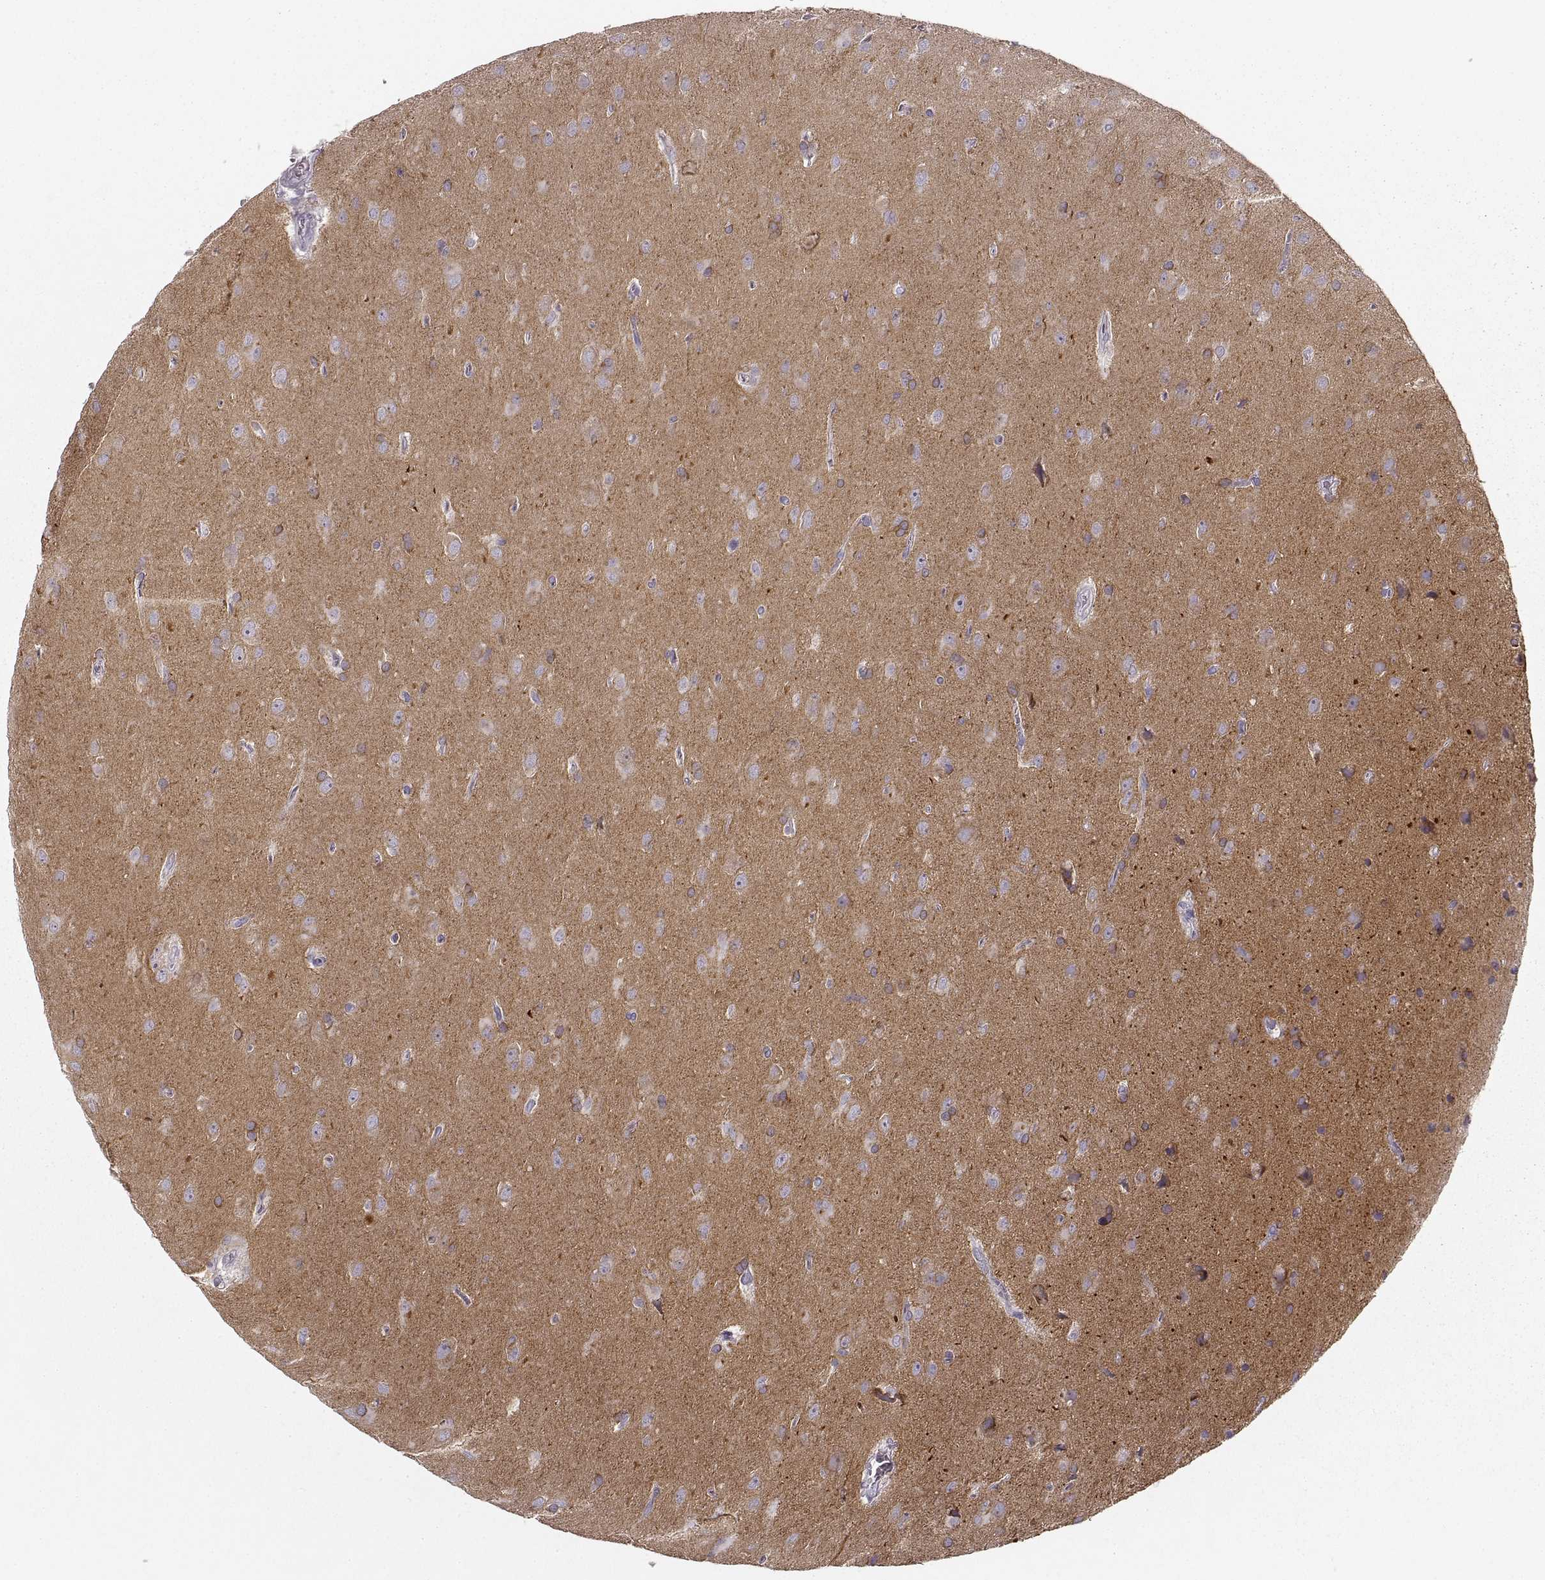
{"staining": {"intensity": "negative", "quantity": "none", "location": "none"}, "tissue": "glioma", "cell_type": "Tumor cells", "image_type": "cancer", "snomed": [{"axis": "morphology", "description": "Glioma, malignant, Low grade"}, {"axis": "topography", "description": "Brain"}], "caption": "Tumor cells are negative for protein expression in human malignant glioma (low-grade).", "gene": "CNTN1", "patient": {"sex": "male", "age": 58}}